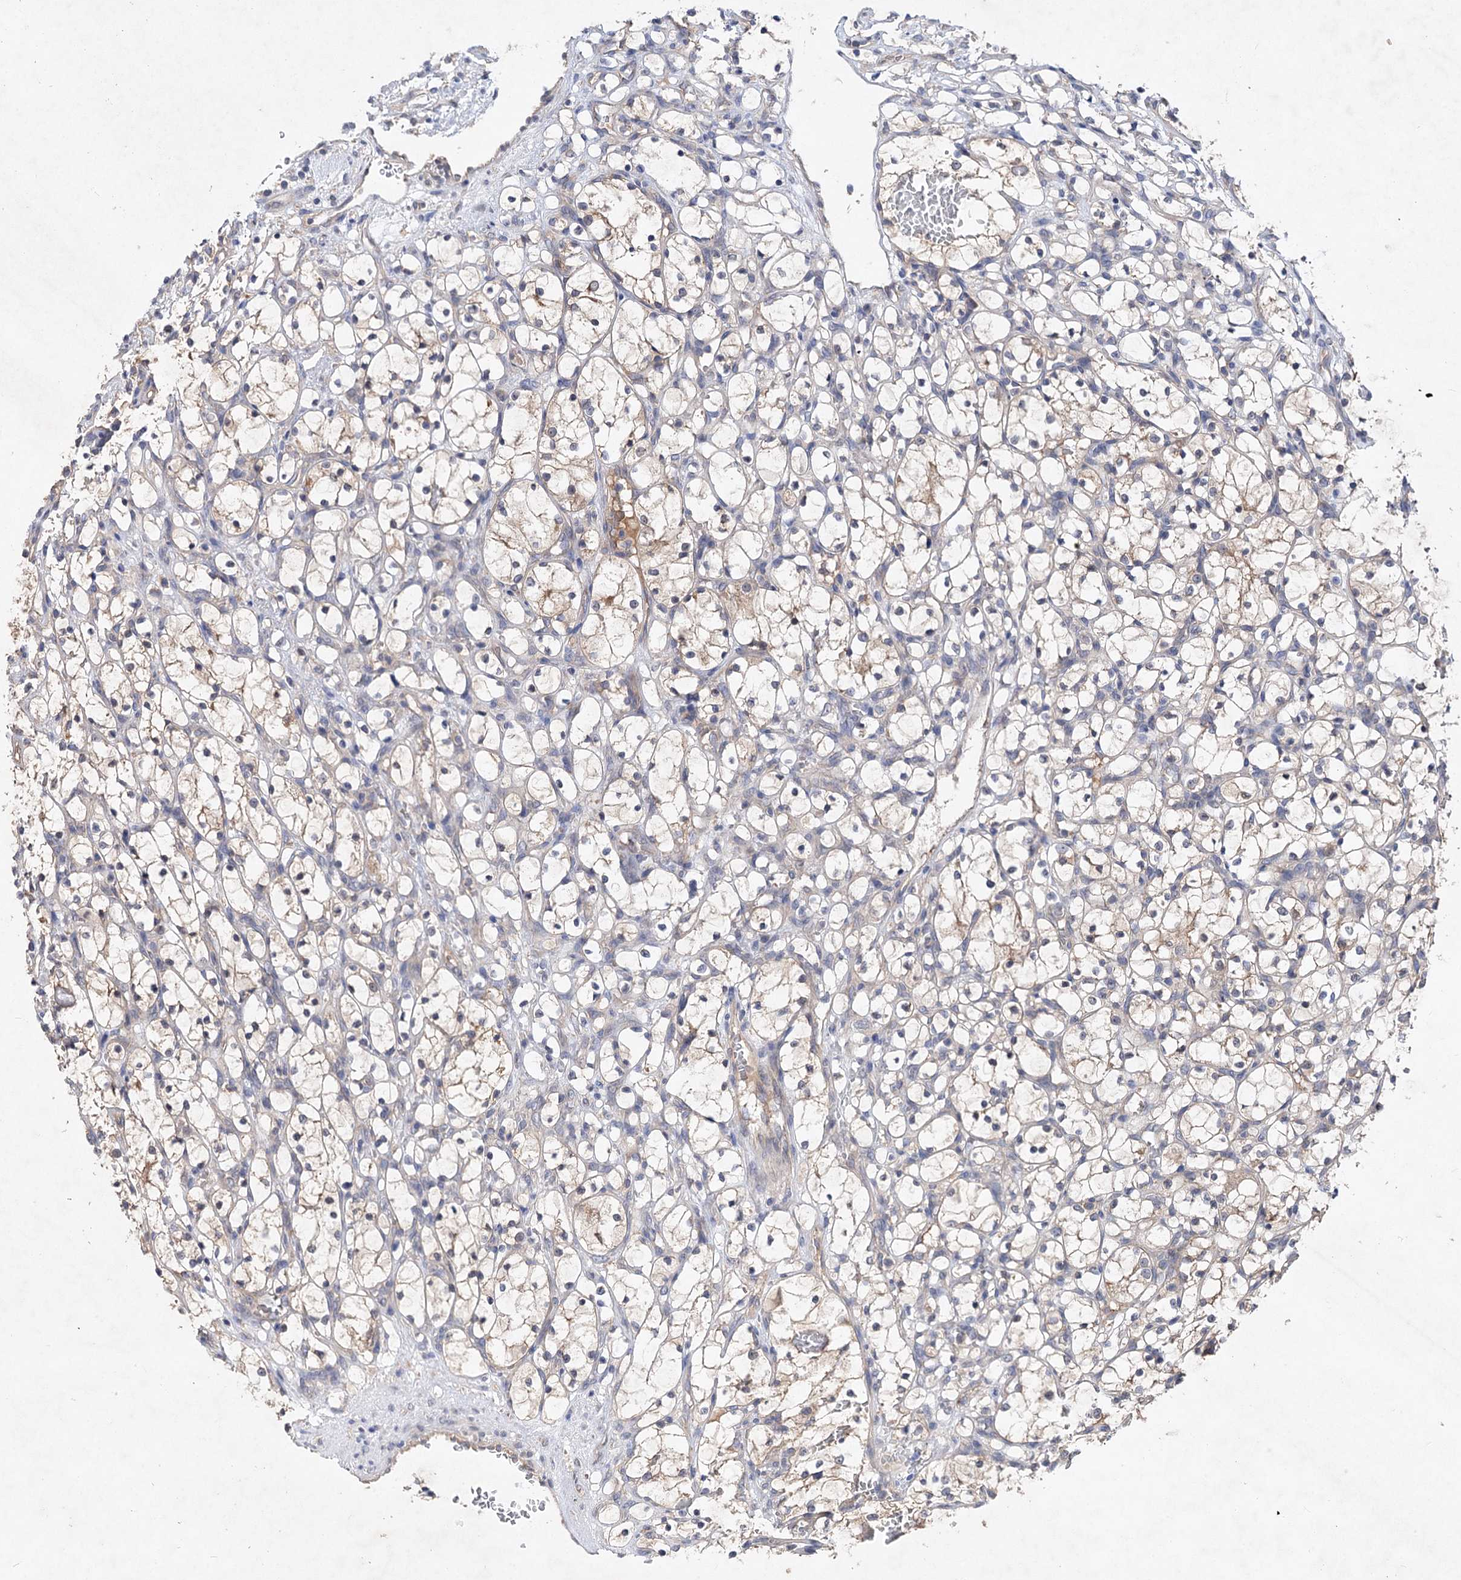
{"staining": {"intensity": "weak", "quantity": ">75%", "location": "cytoplasmic/membranous"}, "tissue": "renal cancer", "cell_type": "Tumor cells", "image_type": "cancer", "snomed": [{"axis": "morphology", "description": "Adenocarcinoma, NOS"}, {"axis": "topography", "description": "Kidney"}], "caption": "High-power microscopy captured an immunohistochemistry image of renal cancer, revealing weak cytoplasmic/membranous staining in about >75% of tumor cells. (DAB (3,3'-diaminobenzidine) IHC, brown staining for protein, blue staining for nuclei).", "gene": "NUDCD2", "patient": {"sex": "female", "age": 69}}